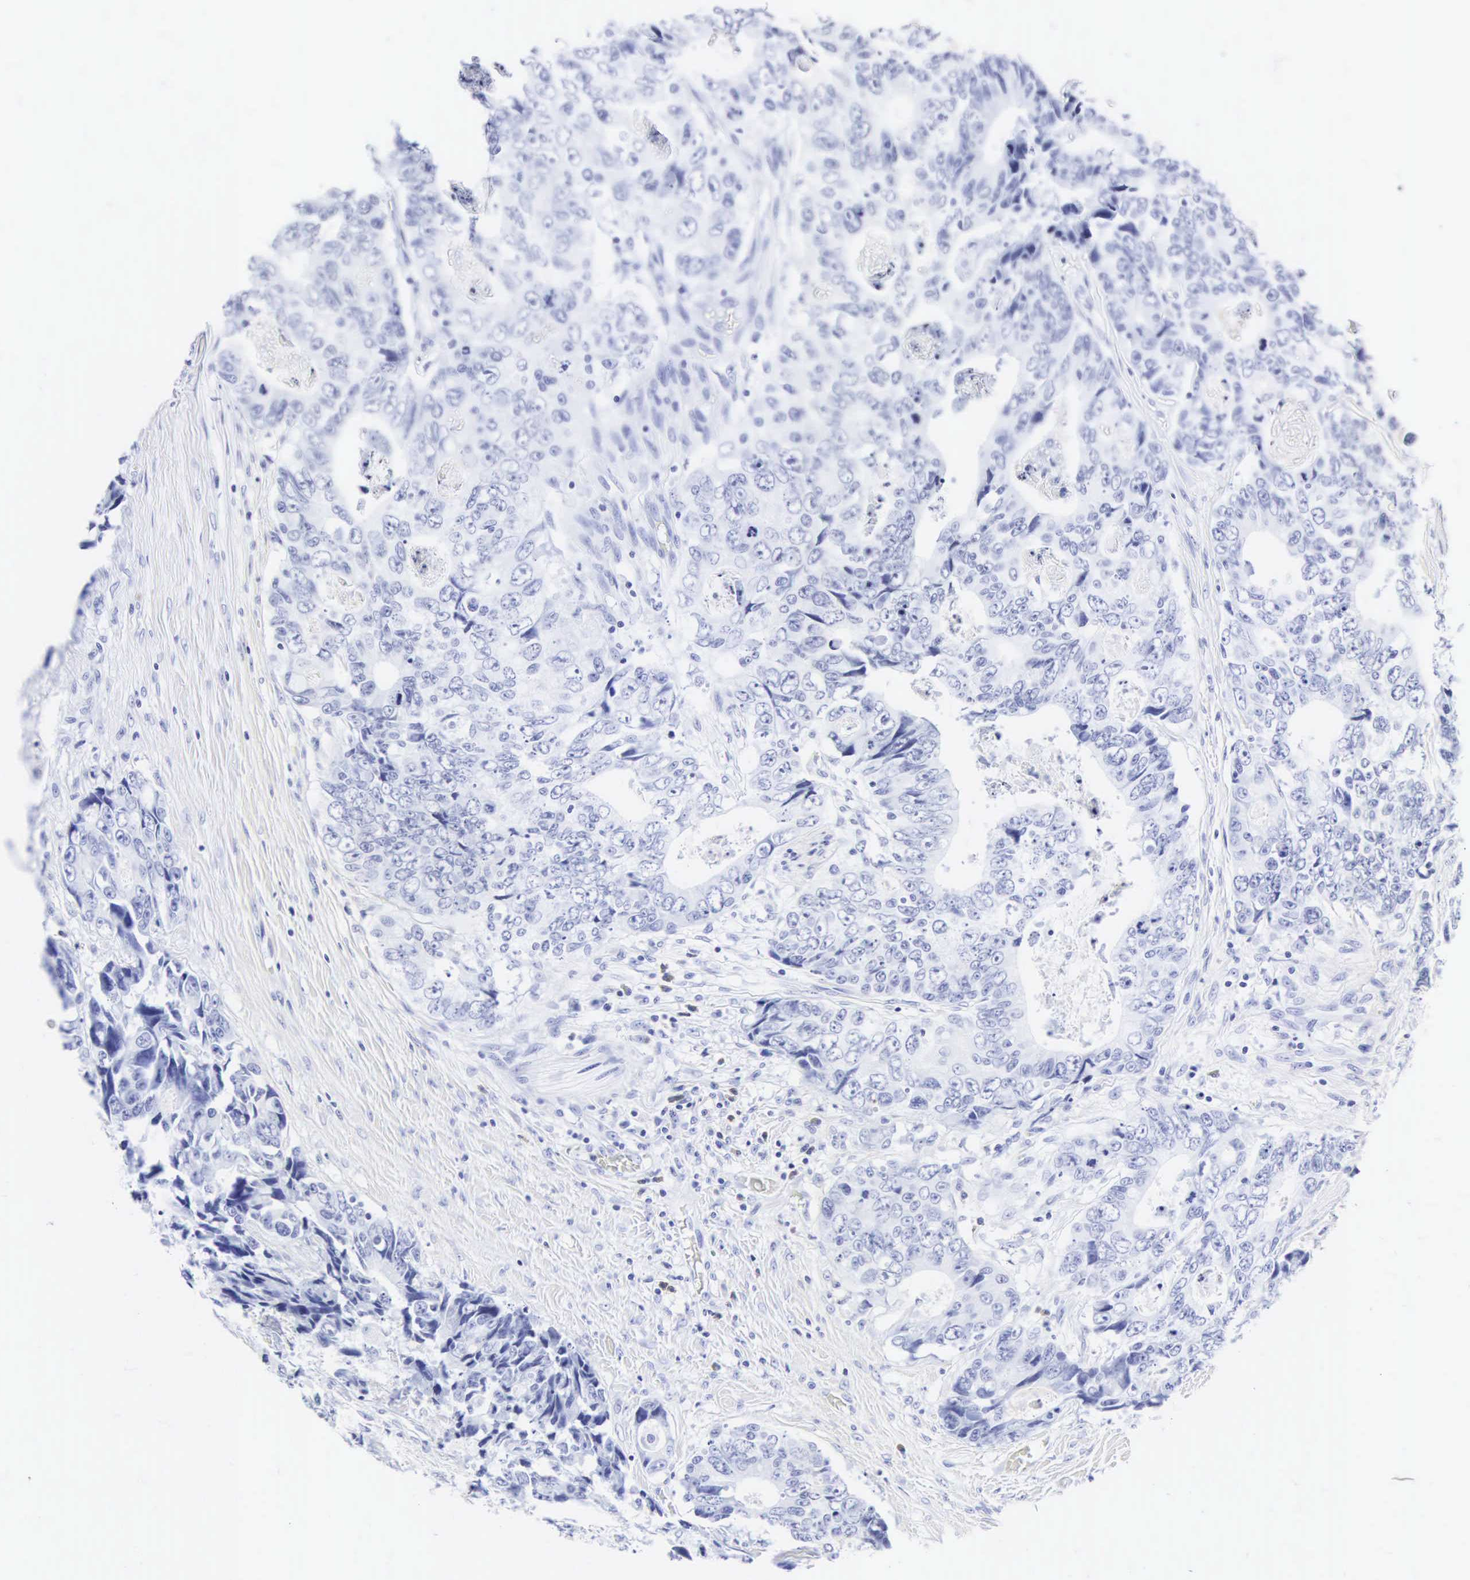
{"staining": {"intensity": "negative", "quantity": "none", "location": "none"}, "tissue": "colorectal cancer", "cell_type": "Tumor cells", "image_type": "cancer", "snomed": [{"axis": "morphology", "description": "Adenocarcinoma, NOS"}, {"axis": "topography", "description": "Rectum"}], "caption": "A histopathology image of colorectal cancer (adenocarcinoma) stained for a protein demonstrates no brown staining in tumor cells. Nuclei are stained in blue.", "gene": "CGB3", "patient": {"sex": "female", "age": 67}}